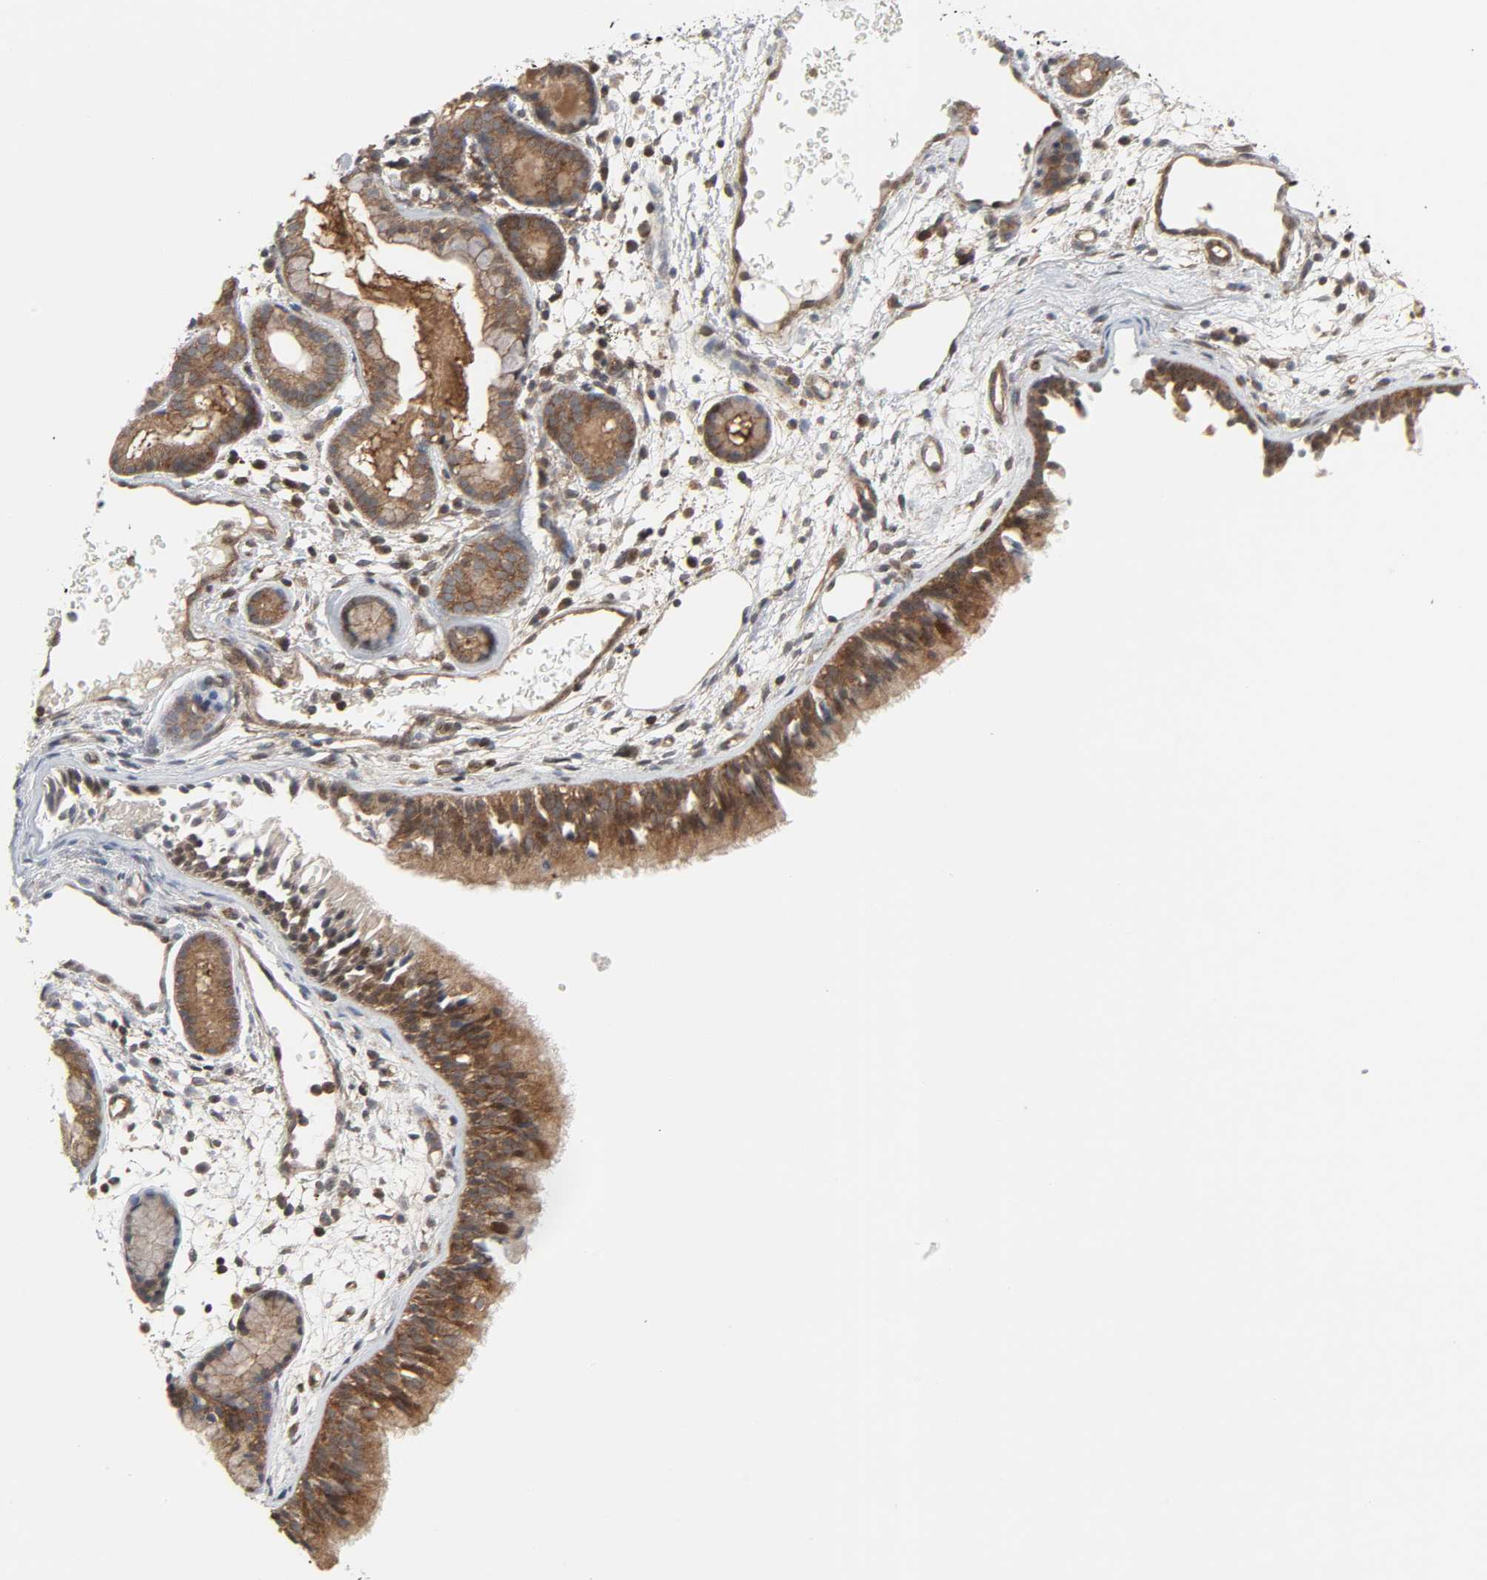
{"staining": {"intensity": "moderate", "quantity": ">75%", "location": "cytoplasmic/membranous"}, "tissue": "nasopharynx", "cell_type": "Respiratory epithelial cells", "image_type": "normal", "snomed": [{"axis": "morphology", "description": "Normal tissue, NOS"}, {"axis": "morphology", "description": "Inflammation, NOS"}, {"axis": "topography", "description": "Nasopharynx"}], "caption": "DAB immunohistochemical staining of benign nasopharynx demonstrates moderate cytoplasmic/membranous protein staining in approximately >75% of respiratory epithelial cells. (brown staining indicates protein expression, while blue staining denotes nuclei).", "gene": "GSK3A", "patient": {"sex": "female", "age": 55}}